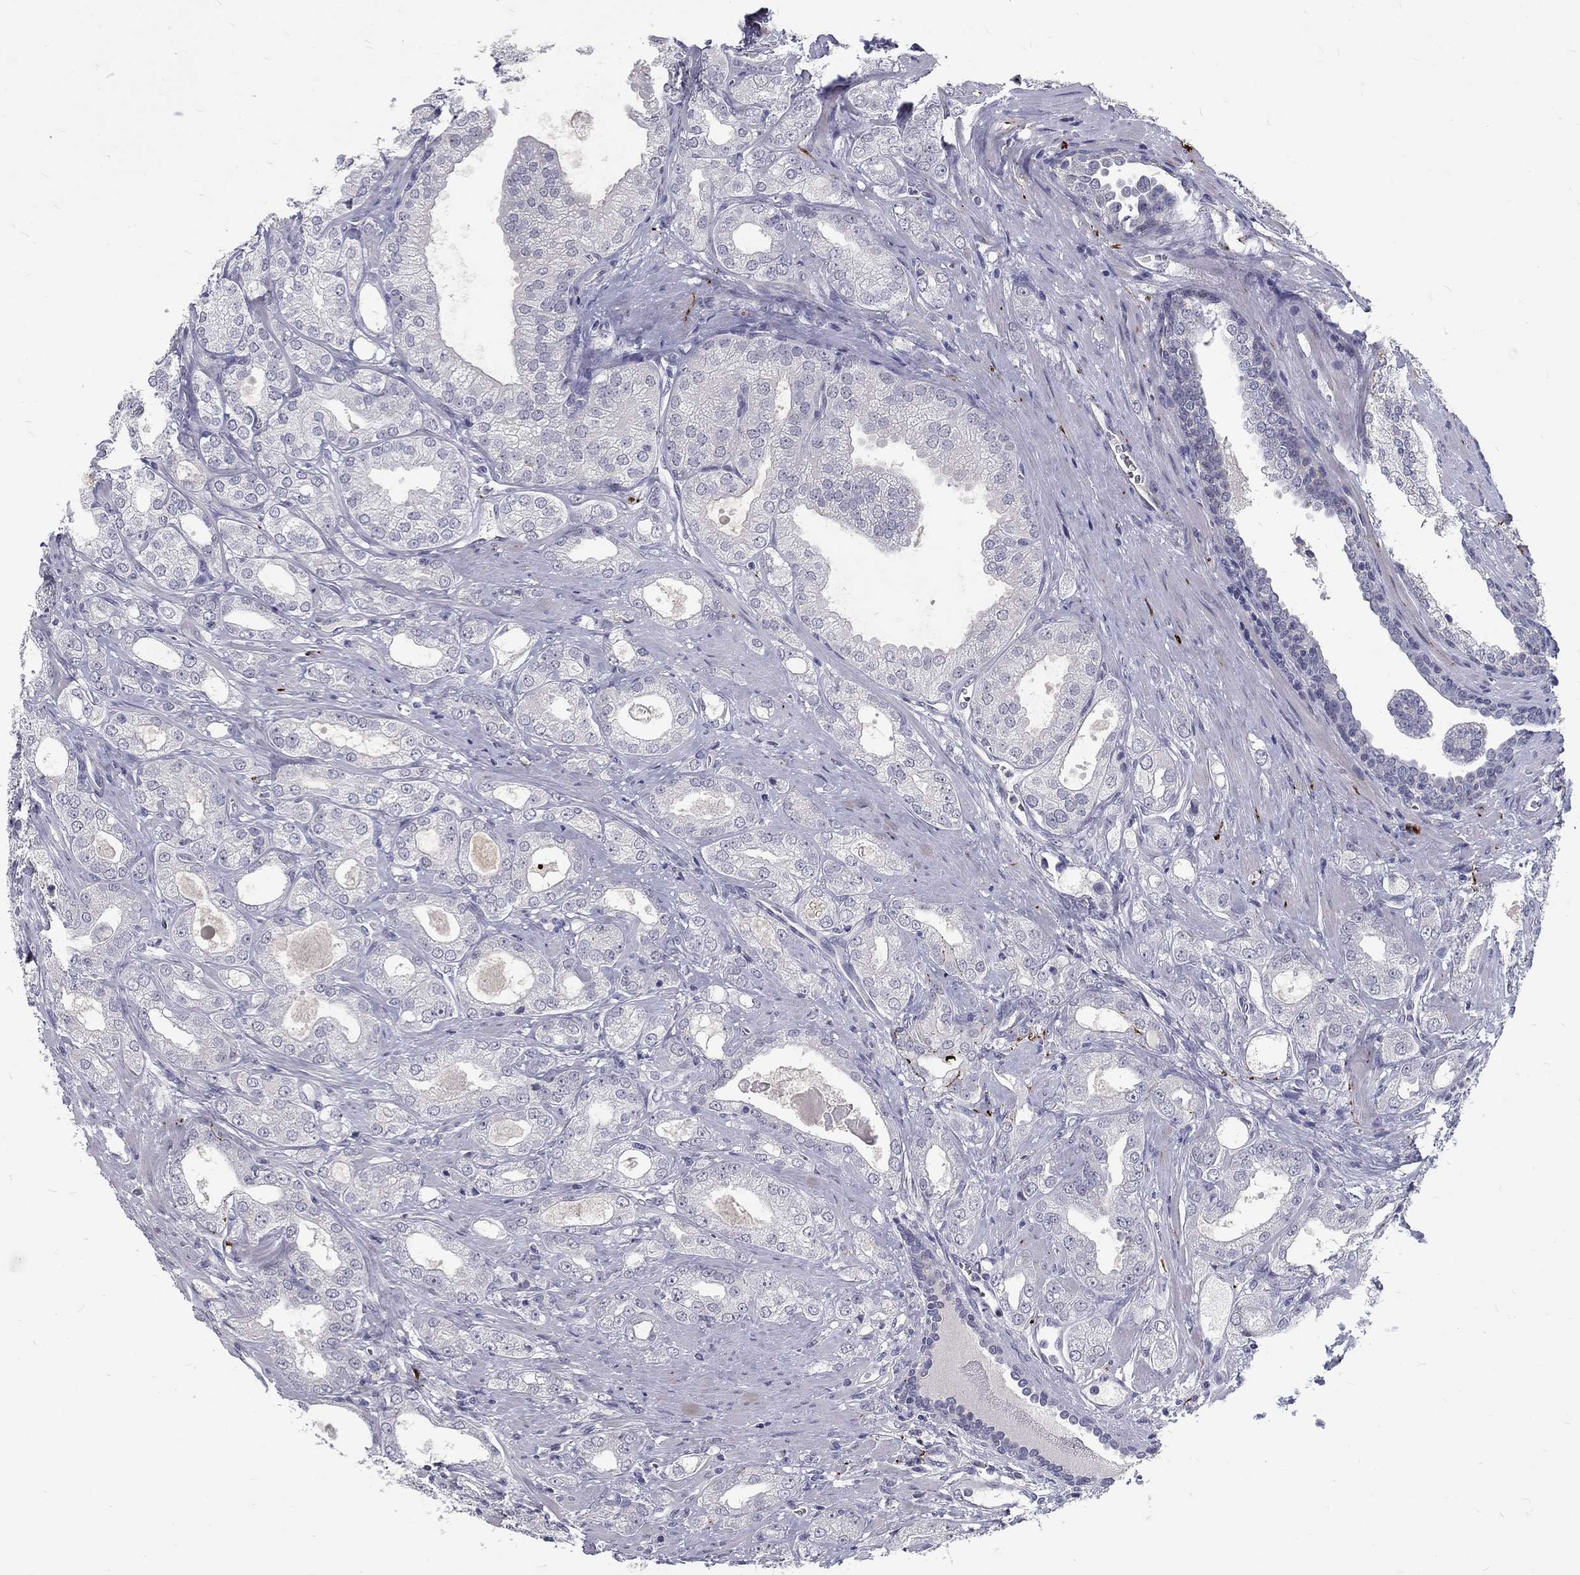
{"staining": {"intensity": "negative", "quantity": "none", "location": "none"}, "tissue": "prostate cancer", "cell_type": "Tumor cells", "image_type": "cancer", "snomed": [{"axis": "morphology", "description": "Adenocarcinoma, NOS"}, {"axis": "morphology", "description": "Adenocarcinoma, High grade"}, {"axis": "topography", "description": "Prostate"}], "caption": "DAB immunohistochemical staining of human prostate cancer (adenocarcinoma (high-grade)) shows no significant expression in tumor cells.", "gene": "NOS1", "patient": {"sex": "male", "age": 70}}